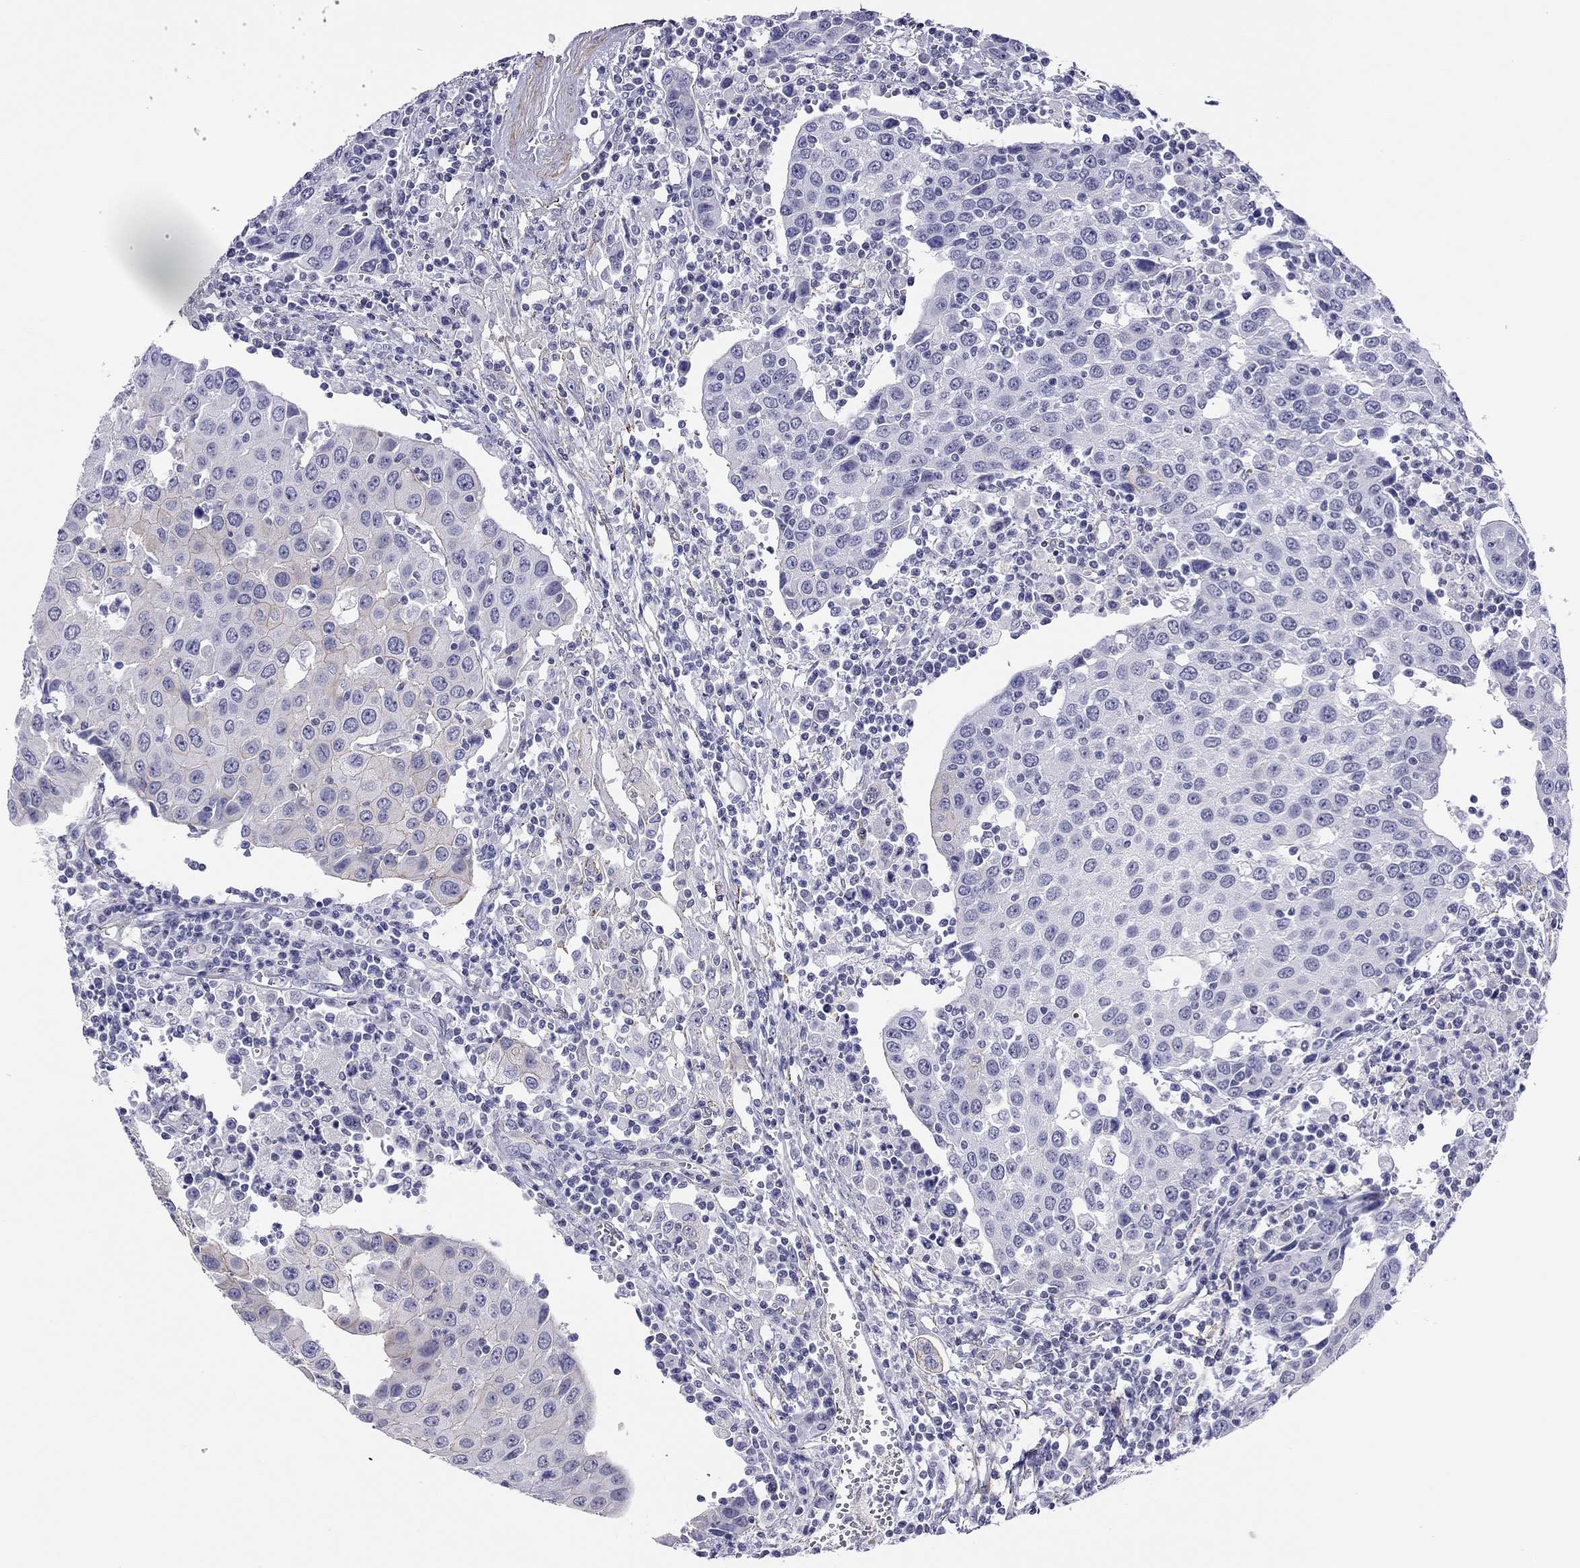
{"staining": {"intensity": "negative", "quantity": "none", "location": "none"}, "tissue": "urothelial cancer", "cell_type": "Tumor cells", "image_type": "cancer", "snomed": [{"axis": "morphology", "description": "Urothelial carcinoma, High grade"}, {"axis": "topography", "description": "Urinary bladder"}], "caption": "A high-resolution photomicrograph shows IHC staining of urothelial cancer, which displays no significant expression in tumor cells.", "gene": "MYMX", "patient": {"sex": "female", "age": 85}}